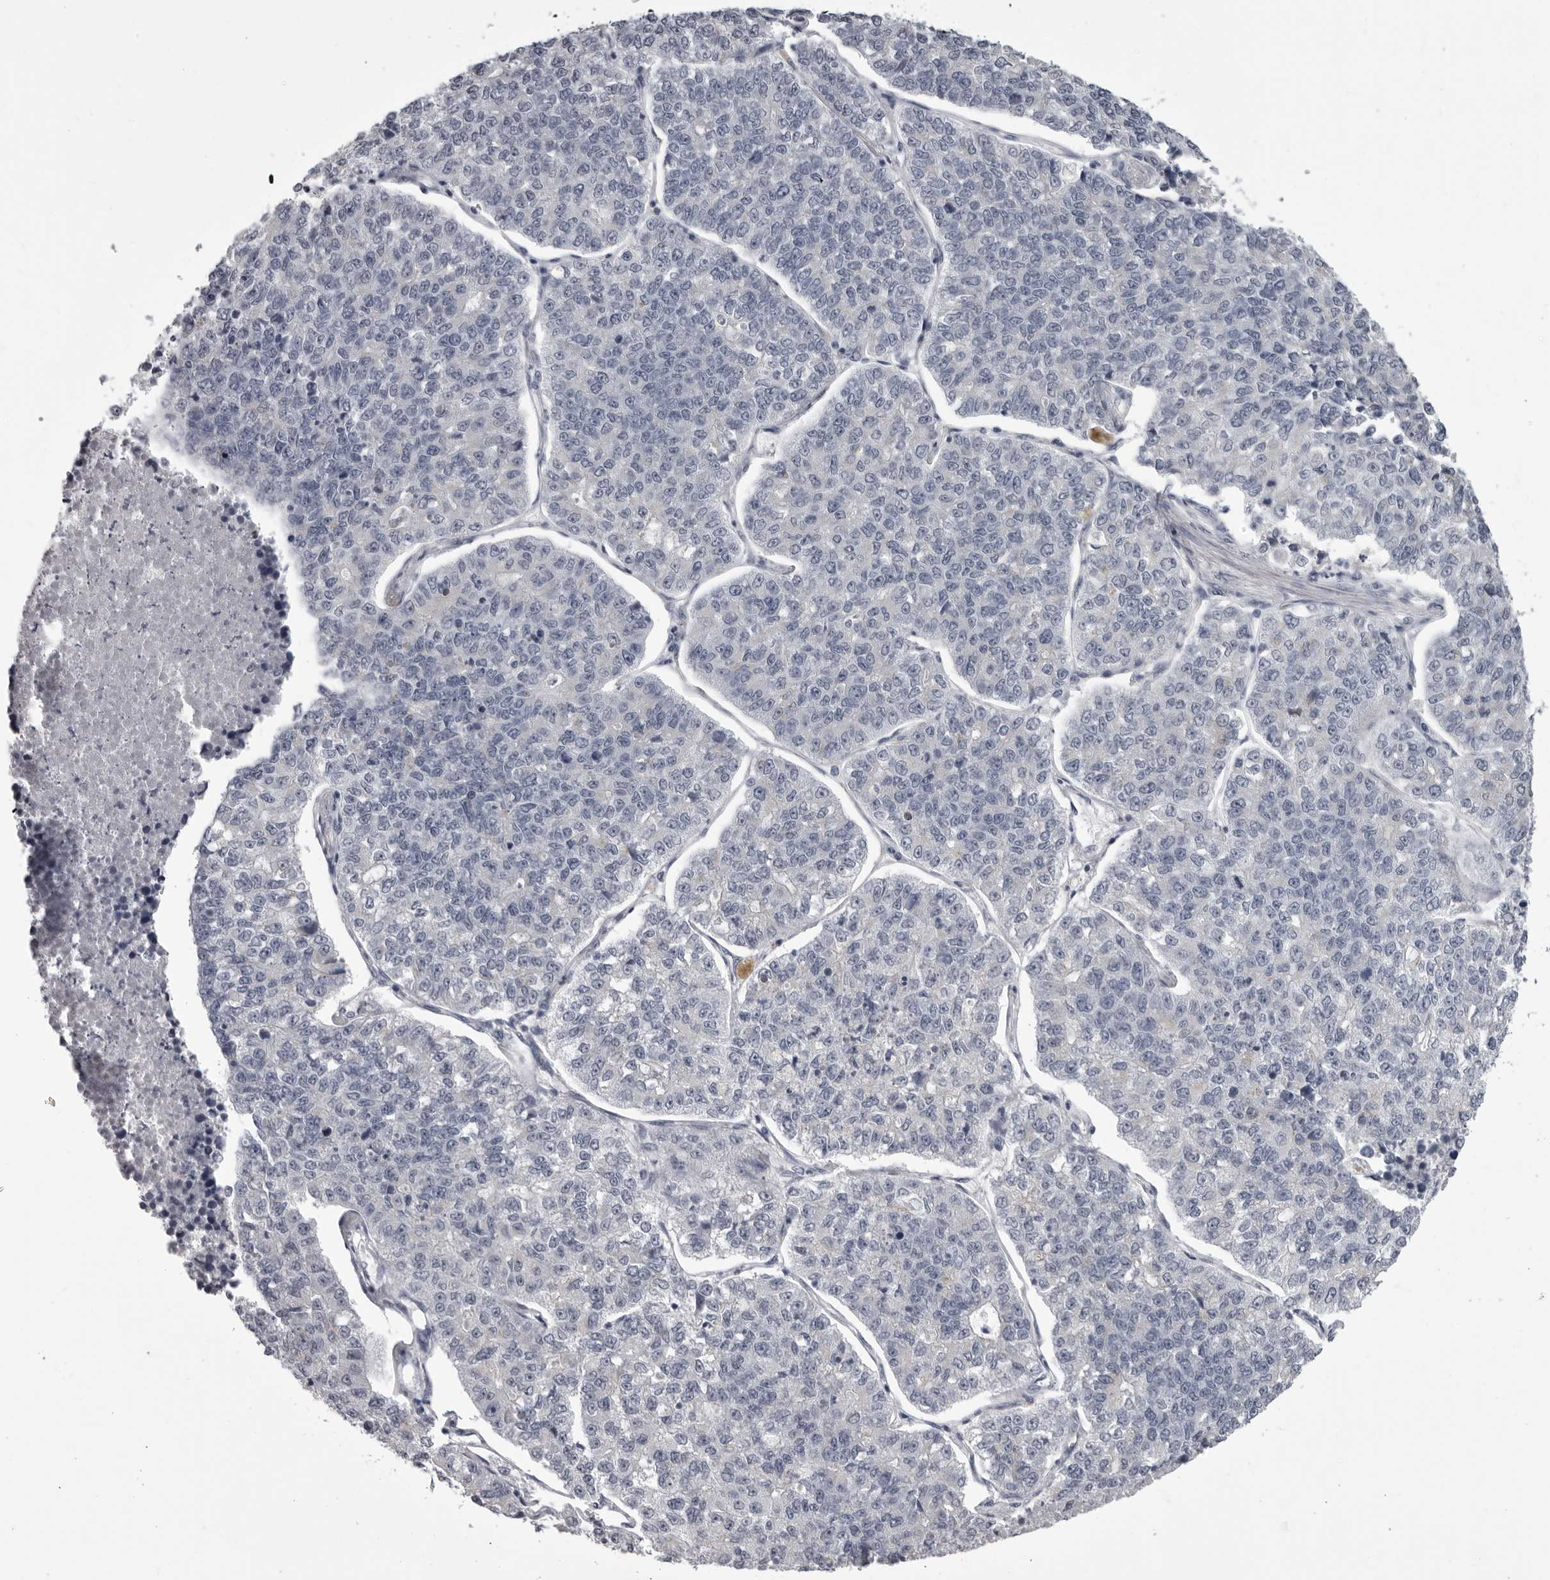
{"staining": {"intensity": "negative", "quantity": "none", "location": "none"}, "tissue": "lung cancer", "cell_type": "Tumor cells", "image_type": "cancer", "snomed": [{"axis": "morphology", "description": "Adenocarcinoma, NOS"}, {"axis": "topography", "description": "Lung"}], "caption": "Tumor cells are negative for protein expression in human adenocarcinoma (lung).", "gene": "EPHA10", "patient": {"sex": "male", "age": 49}}